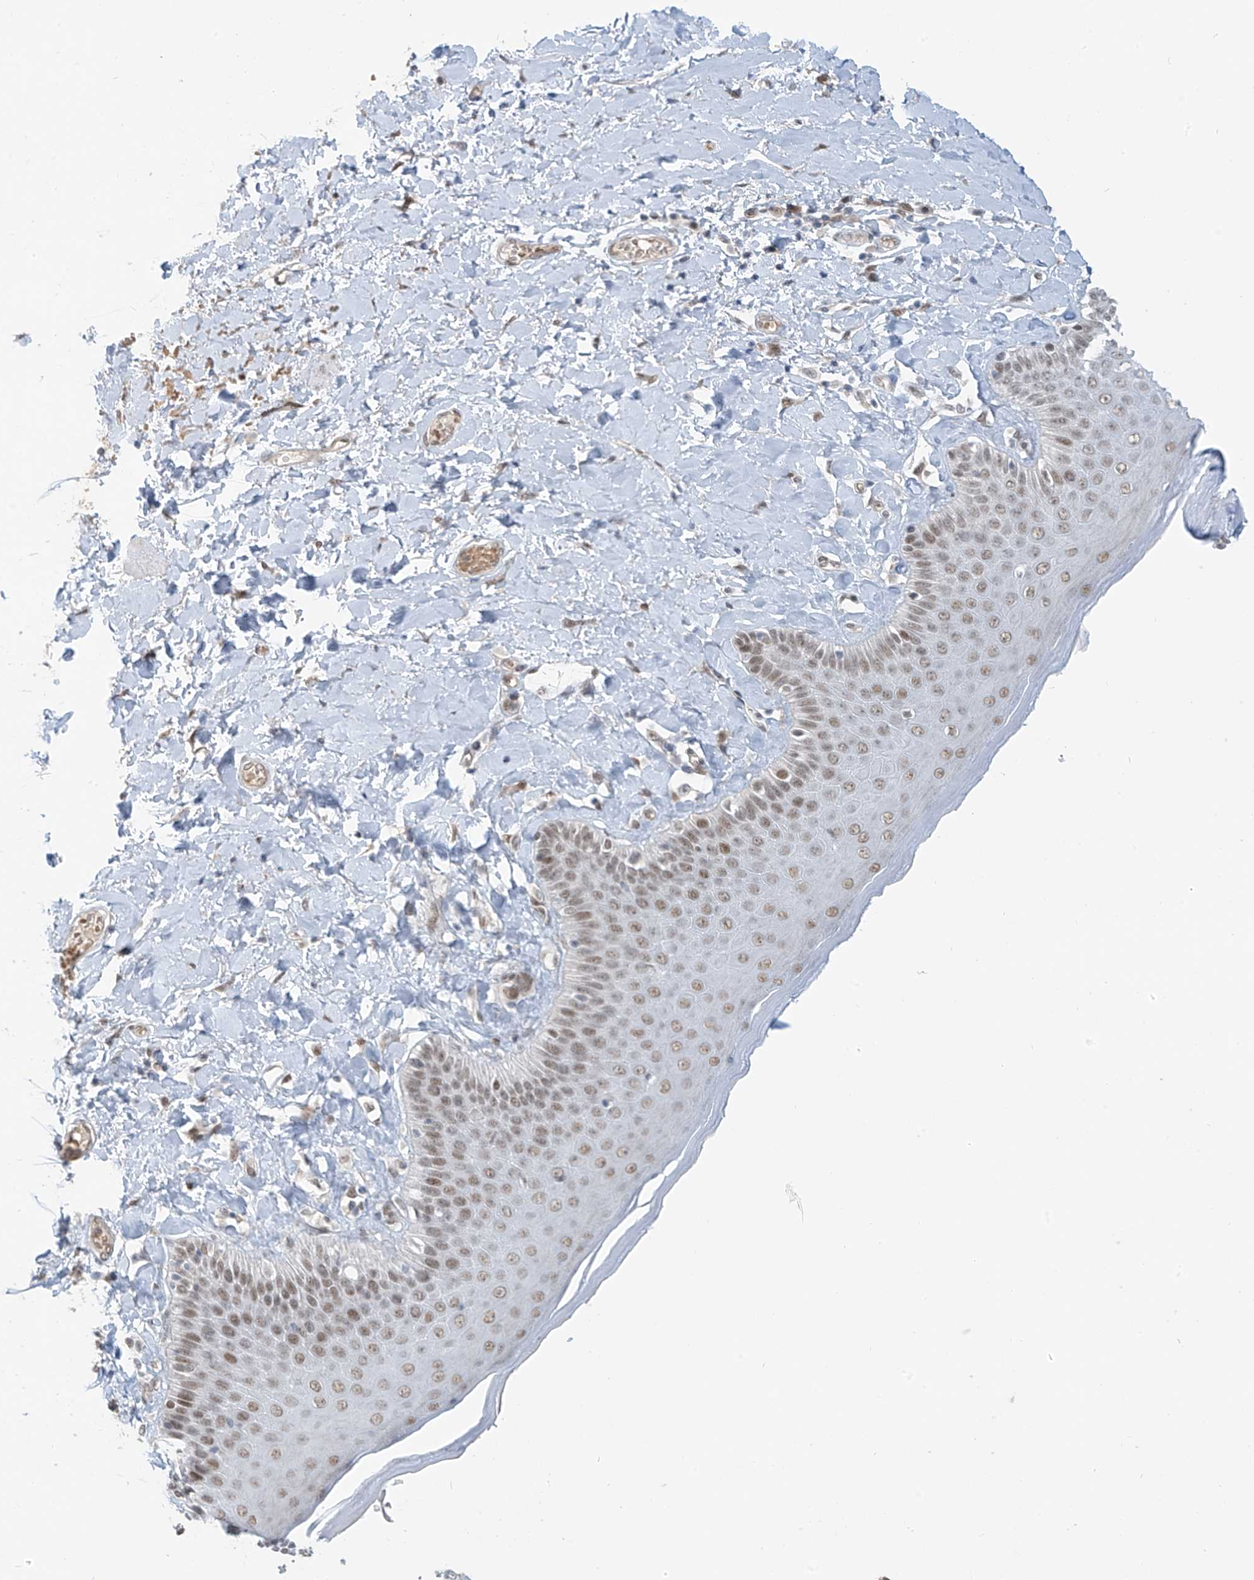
{"staining": {"intensity": "moderate", "quantity": ">75%", "location": "nuclear"}, "tissue": "skin", "cell_type": "Epidermal cells", "image_type": "normal", "snomed": [{"axis": "morphology", "description": "Normal tissue, NOS"}, {"axis": "topography", "description": "Anal"}], "caption": "Moderate nuclear positivity for a protein is identified in about >75% of epidermal cells of unremarkable skin using immunohistochemistry.", "gene": "MCM9", "patient": {"sex": "male", "age": 69}}